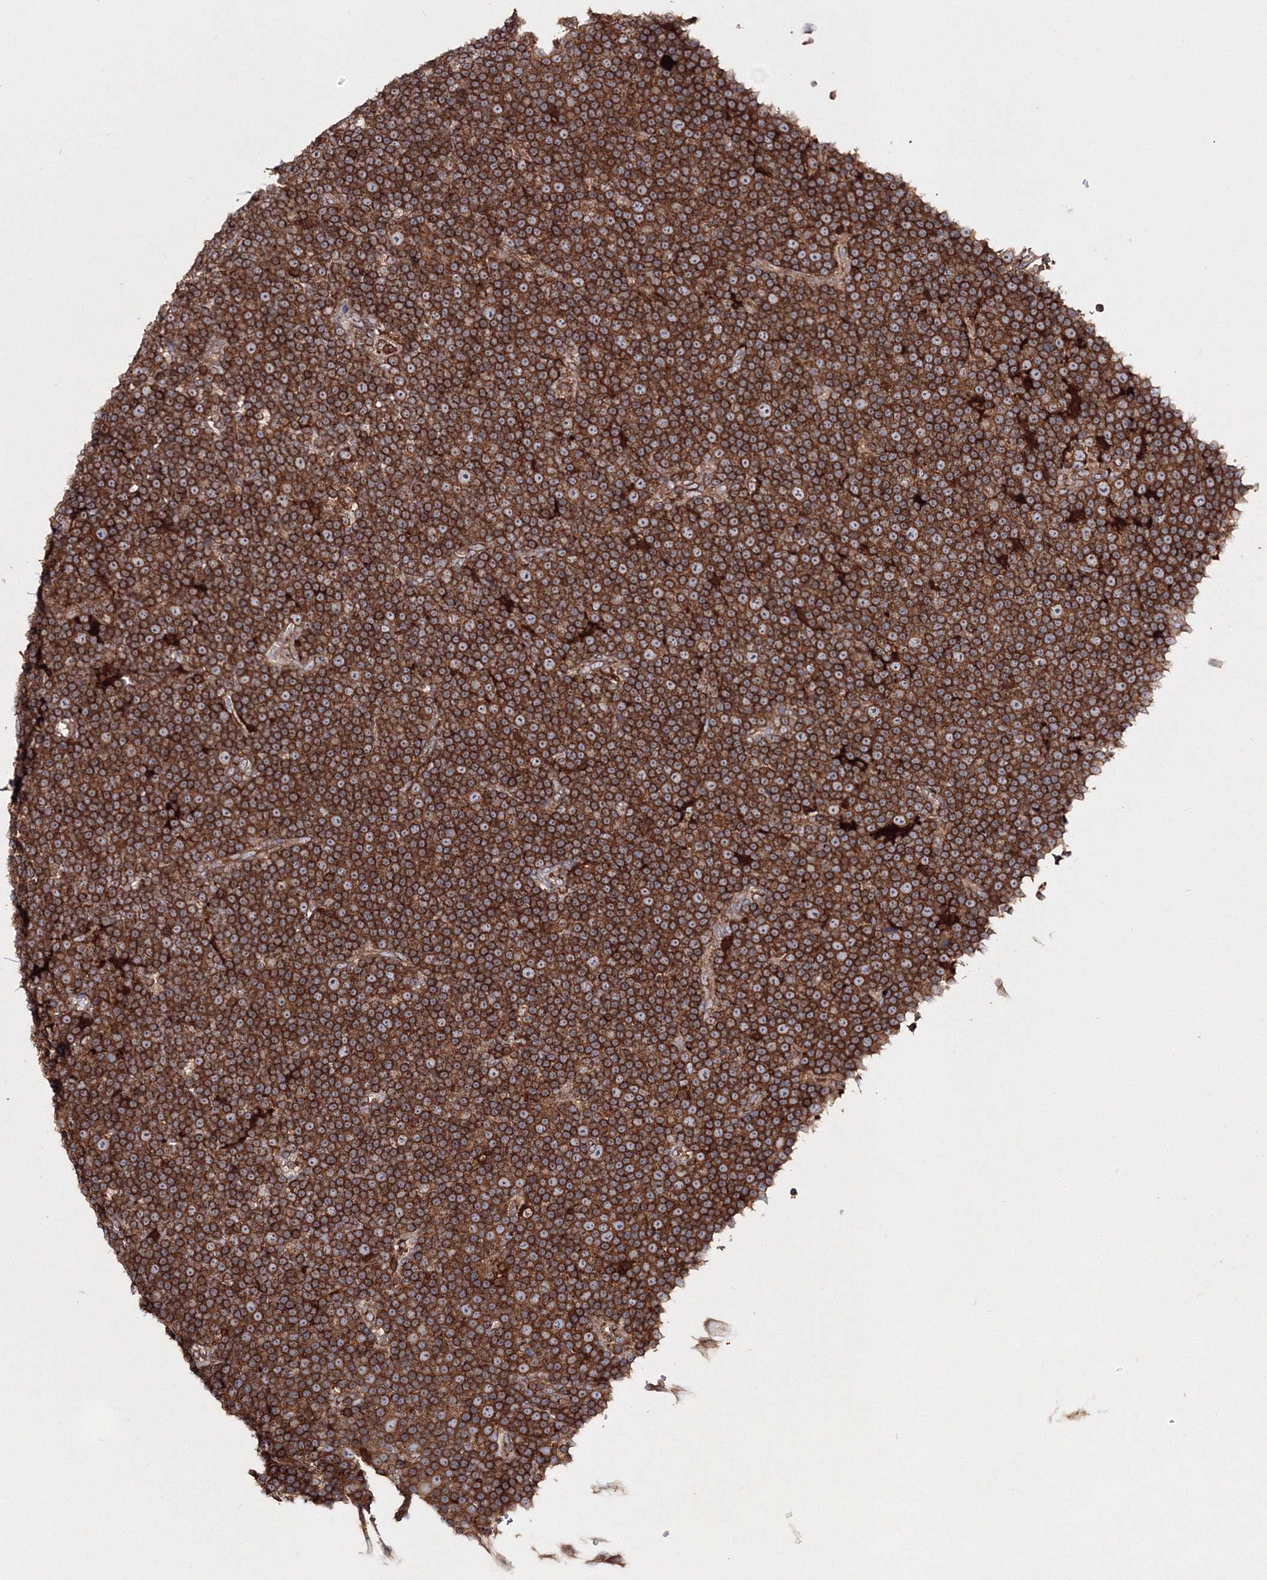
{"staining": {"intensity": "moderate", "quantity": ">75%", "location": "cytoplasmic/membranous"}, "tissue": "lymphoma", "cell_type": "Tumor cells", "image_type": "cancer", "snomed": [{"axis": "morphology", "description": "Malignant lymphoma, non-Hodgkin's type, Low grade"}, {"axis": "topography", "description": "Lymph node"}], "caption": "Tumor cells exhibit medium levels of moderate cytoplasmic/membranous positivity in approximately >75% of cells in human lymphoma.", "gene": "ARCN1", "patient": {"sex": "female", "age": 67}}